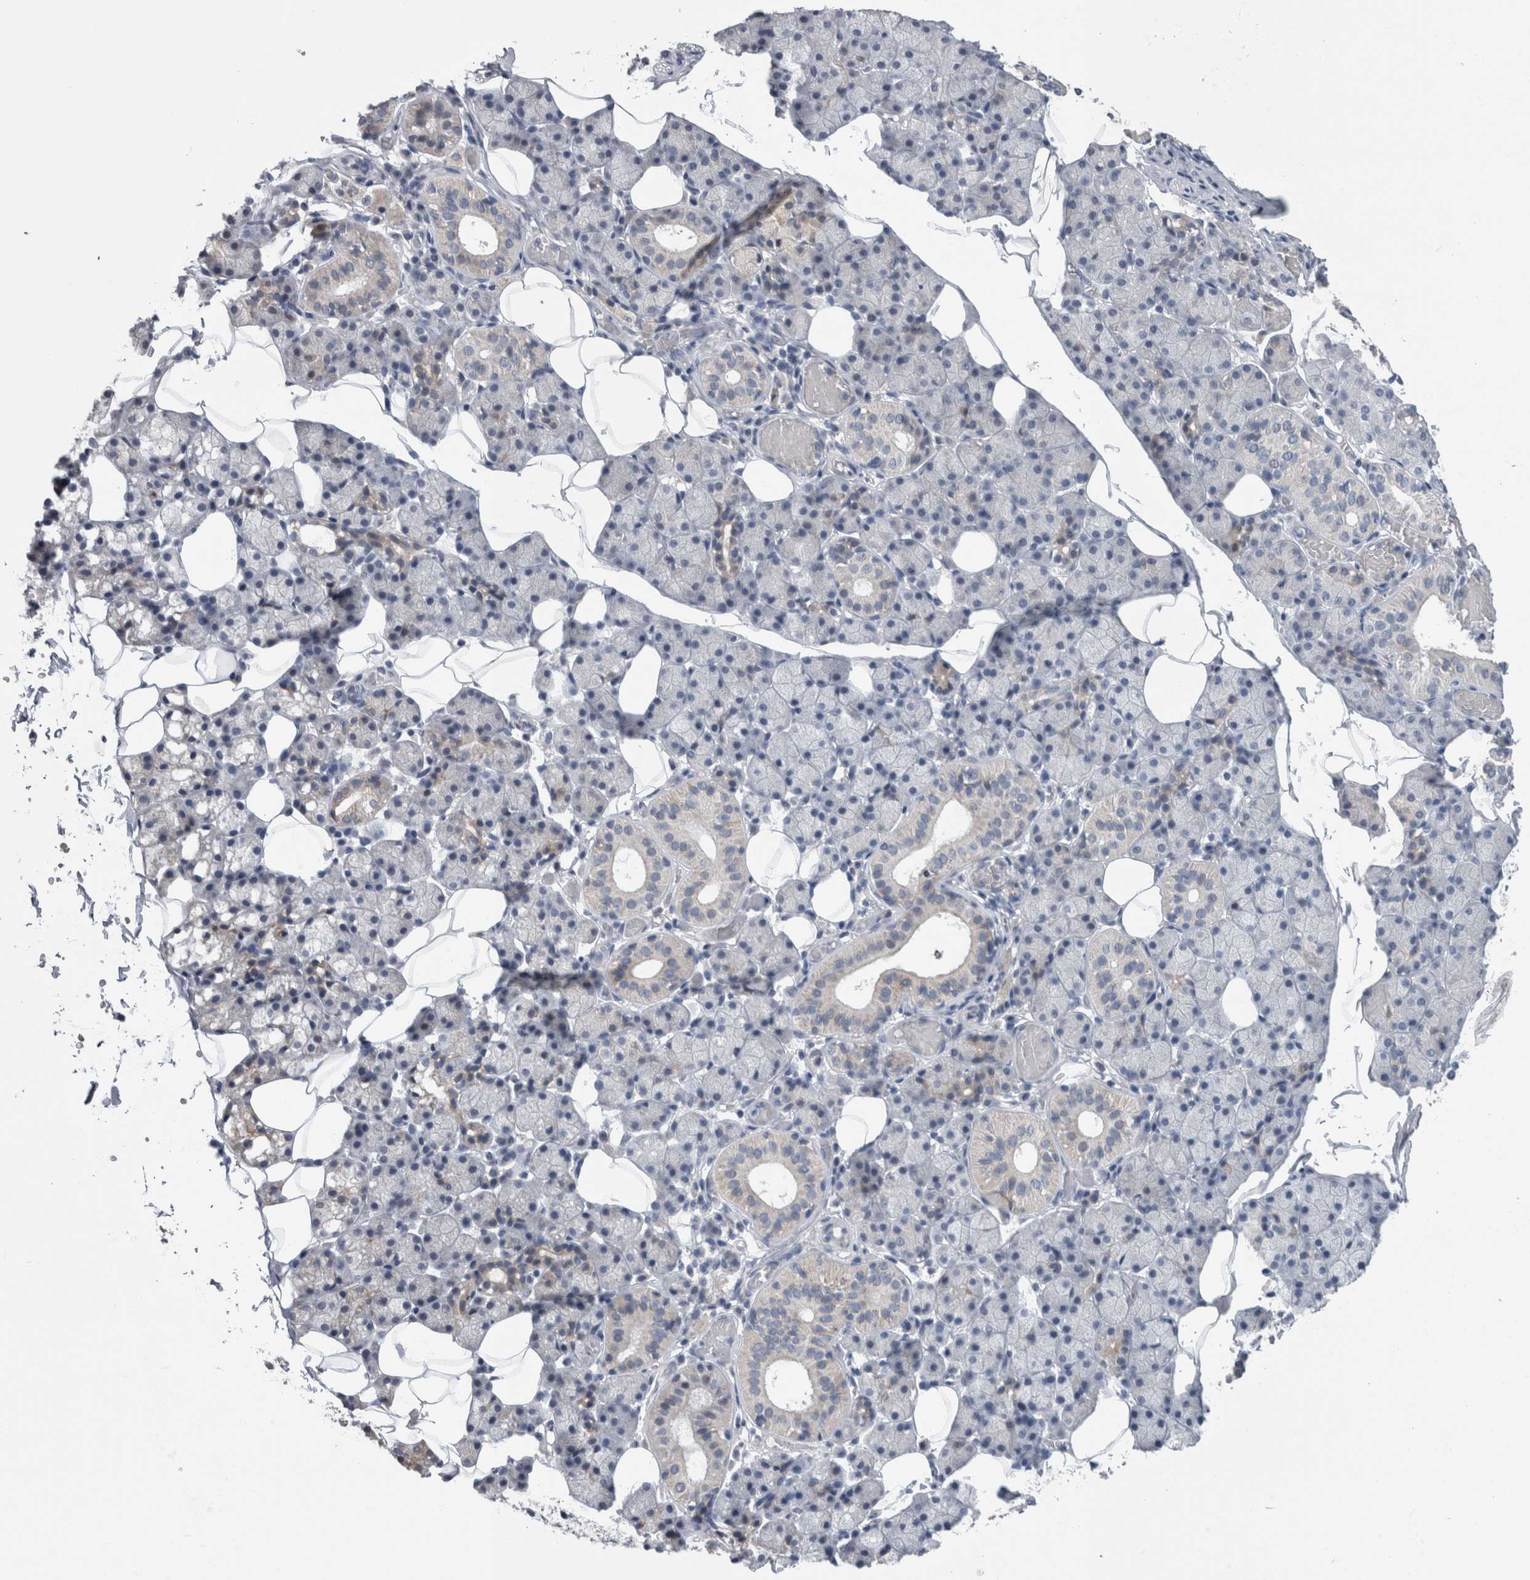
{"staining": {"intensity": "negative", "quantity": "none", "location": "none"}, "tissue": "salivary gland", "cell_type": "Glandular cells", "image_type": "normal", "snomed": [{"axis": "morphology", "description": "Normal tissue, NOS"}, {"axis": "topography", "description": "Salivary gland"}], "caption": "An immunohistochemistry (IHC) photomicrograph of unremarkable salivary gland is shown. There is no staining in glandular cells of salivary gland. (DAB immunohistochemistry (IHC) visualized using brightfield microscopy, high magnification).", "gene": "GDAP1", "patient": {"sex": "female", "age": 33}}